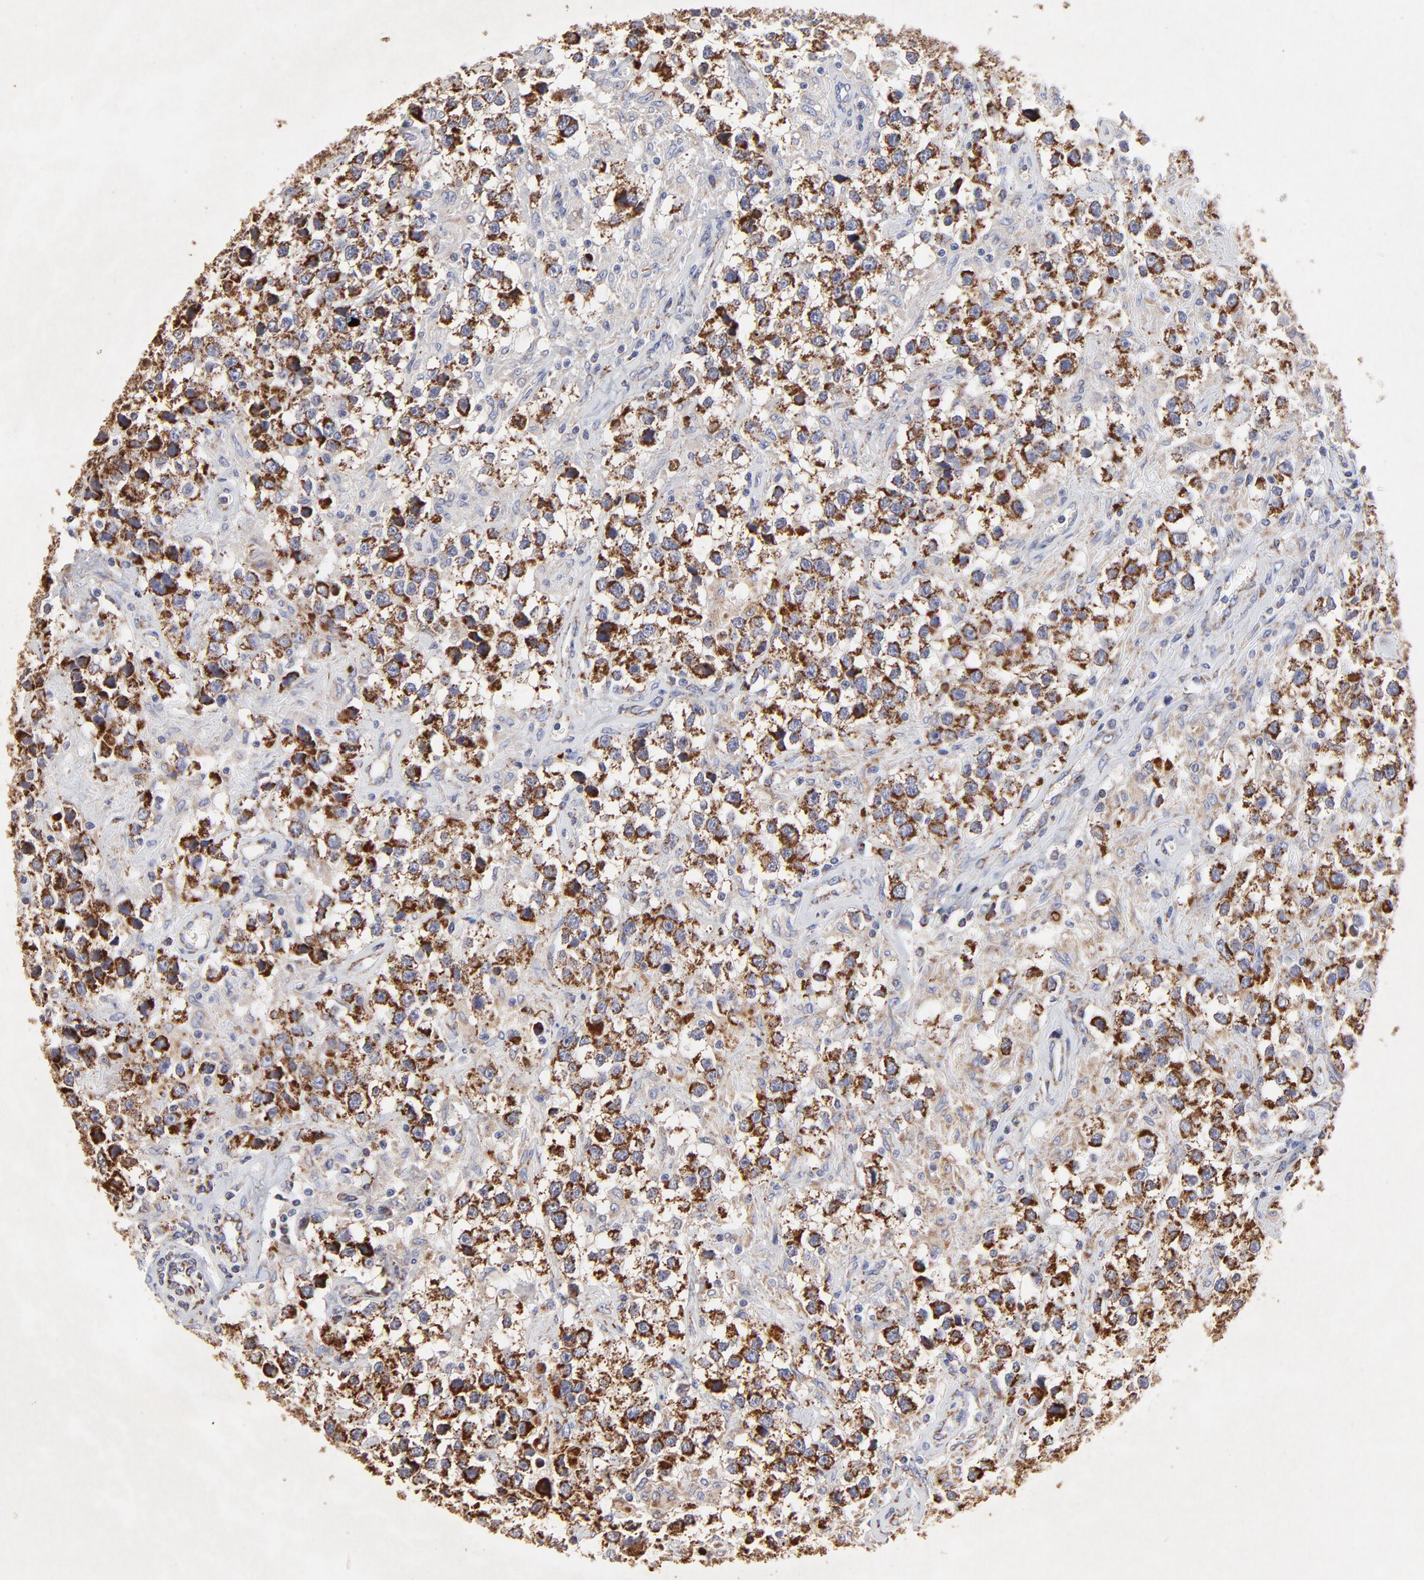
{"staining": {"intensity": "moderate", "quantity": ">75%", "location": "cytoplasmic/membranous"}, "tissue": "testis cancer", "cell_type": "Tumor cells", "image_type": "cancer", "snomed": [{"axis": "morphology", "description": "Seminoma, NOS"}, {"axis": "topography", "description": "Testis"}], "caption": "A brown stain highlights moderate cytoplasmic/membranous staining of a protein in human testis cancer (seminoma) tumor cells.", "gene": "SSBP1", "patient": {"sex": "male", "age": 43}}